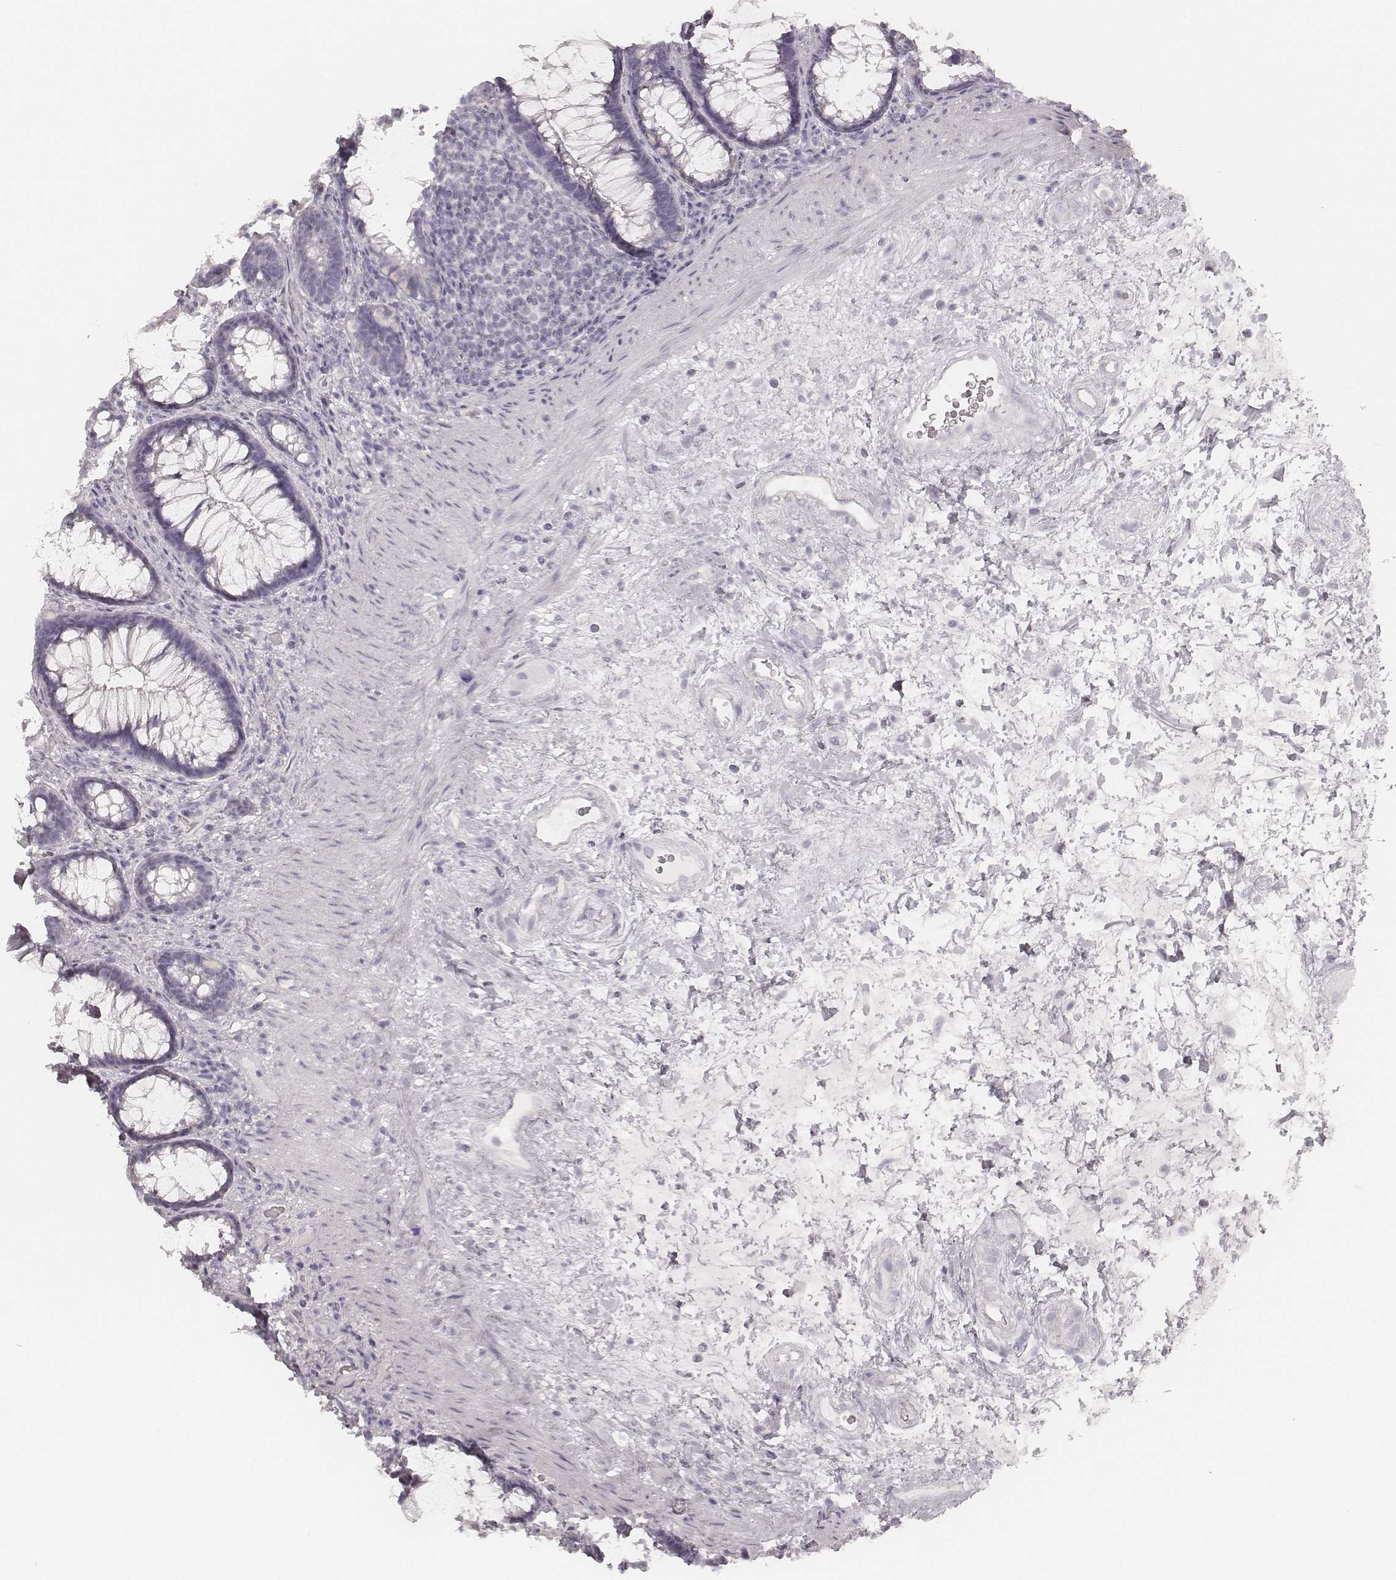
{"staining": {"intensity": "negative", "quantity": "none", "location": "none"}, "tissue": "rectum", "cell_type": "Glandular cells", "image_type": "normal", "snomed": [{"axis": "morphology", "description": "Normal tissue, NOS"}, {"axis": "topography", "description": "Rectum"}], "caption": "Immunohistochemical staining of benign human rectum exhibits no significant staining in glandular cells. (DAB (3,3'-diaminobenzidine) IHC, high magnification).", "gene": "KRT72", "patient": {"sex": "male", "age": 72}}